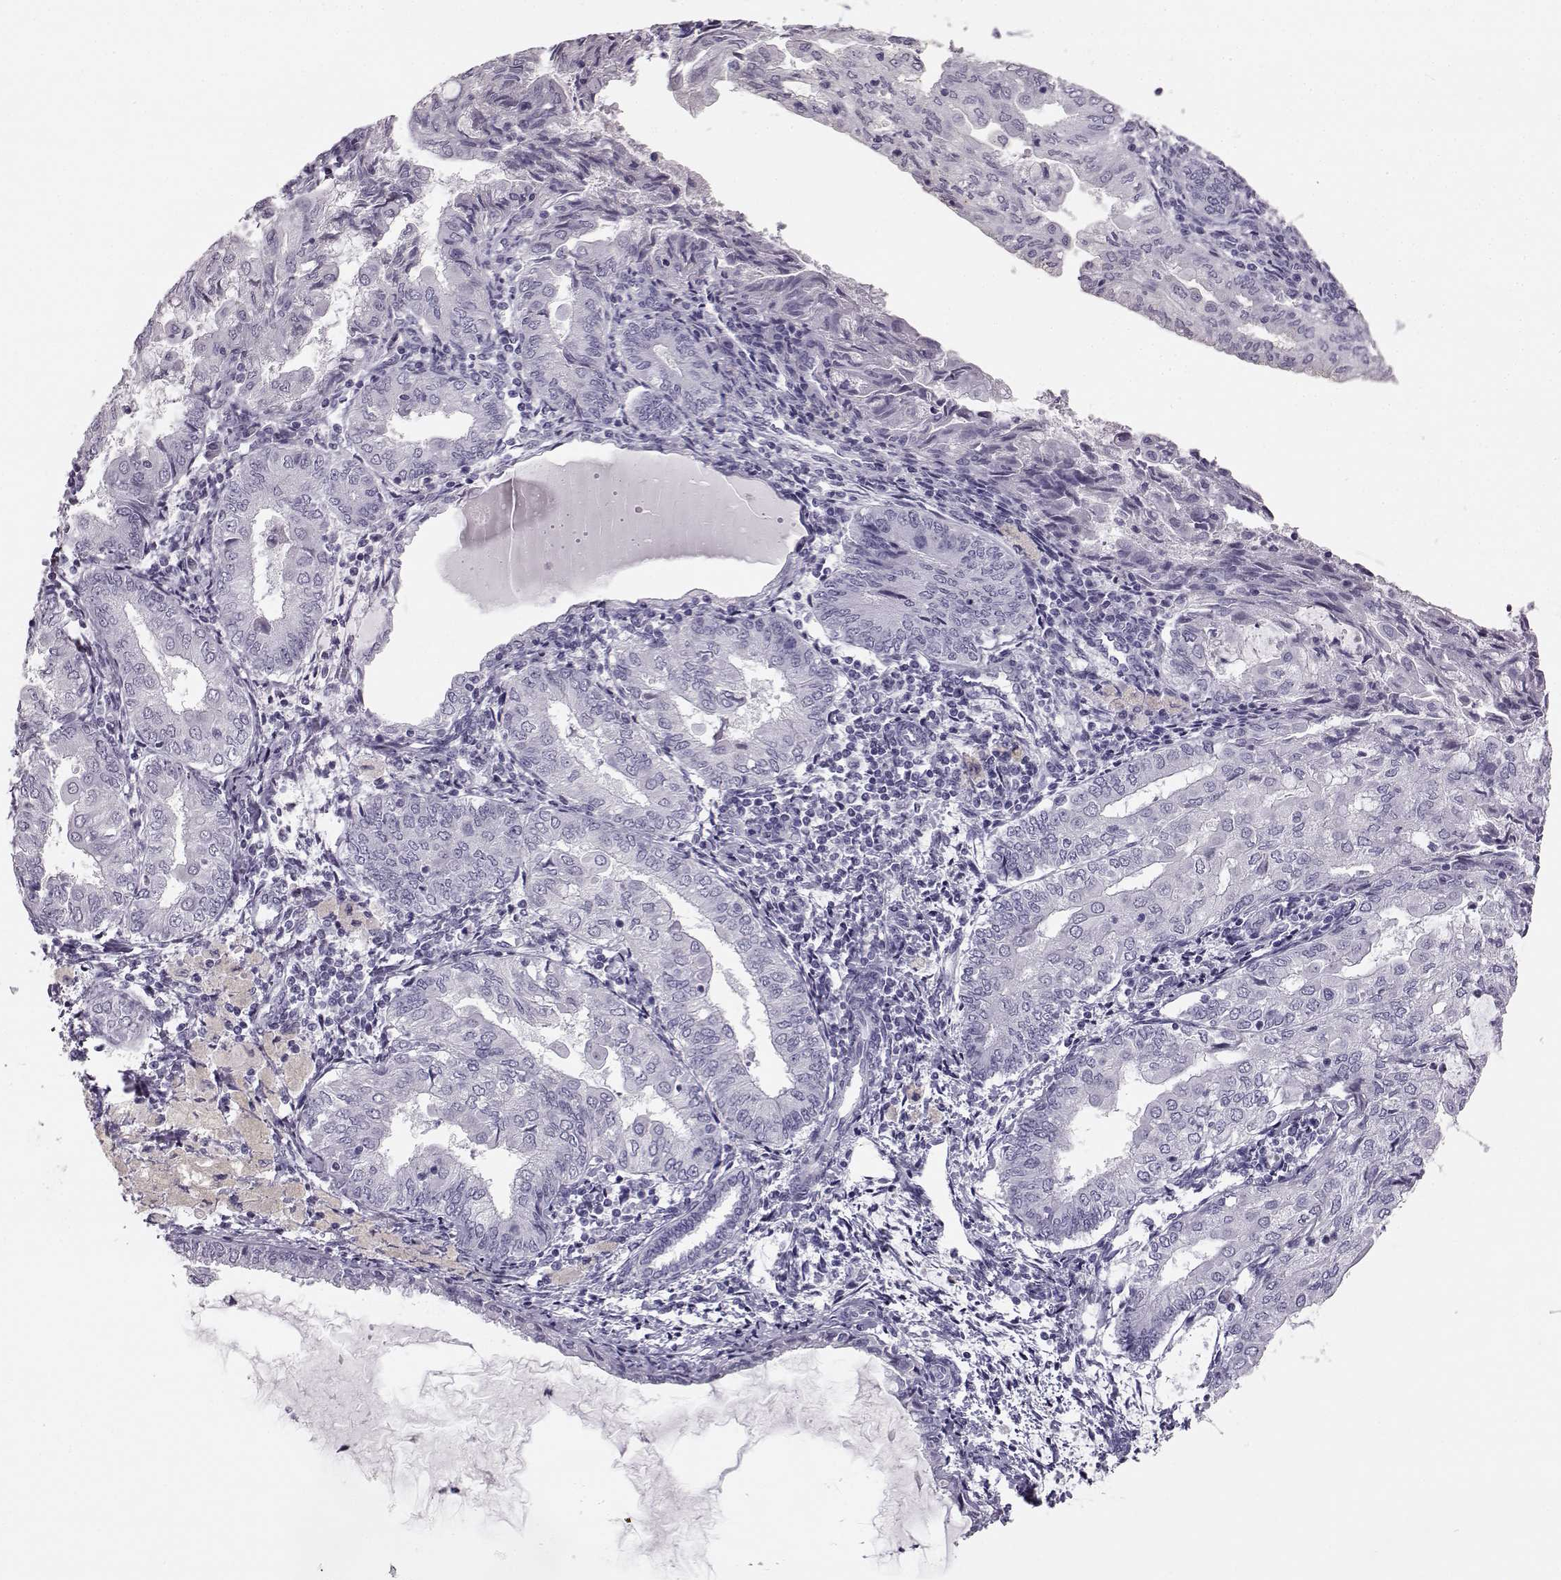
{"staining": {"intensity": "negative", "quantity": "none", "location": "none"}, "tissue": "endometrial cancer", "cell_type": "Tumor cells", "image_type": "cancer", "snomed": [{"axis": "morphology", "description": "Adenocarcinoma, NOS"}, {"axis": "topography", "description": "Endometrium"}], "caption": "Endometrial cancer (adenocarcinoma) was stained to show a protein in brown. There is no significant positivity in tumor cells.", "gene": "BFSP2", "patient": {"sex": "female", "age": 68}}